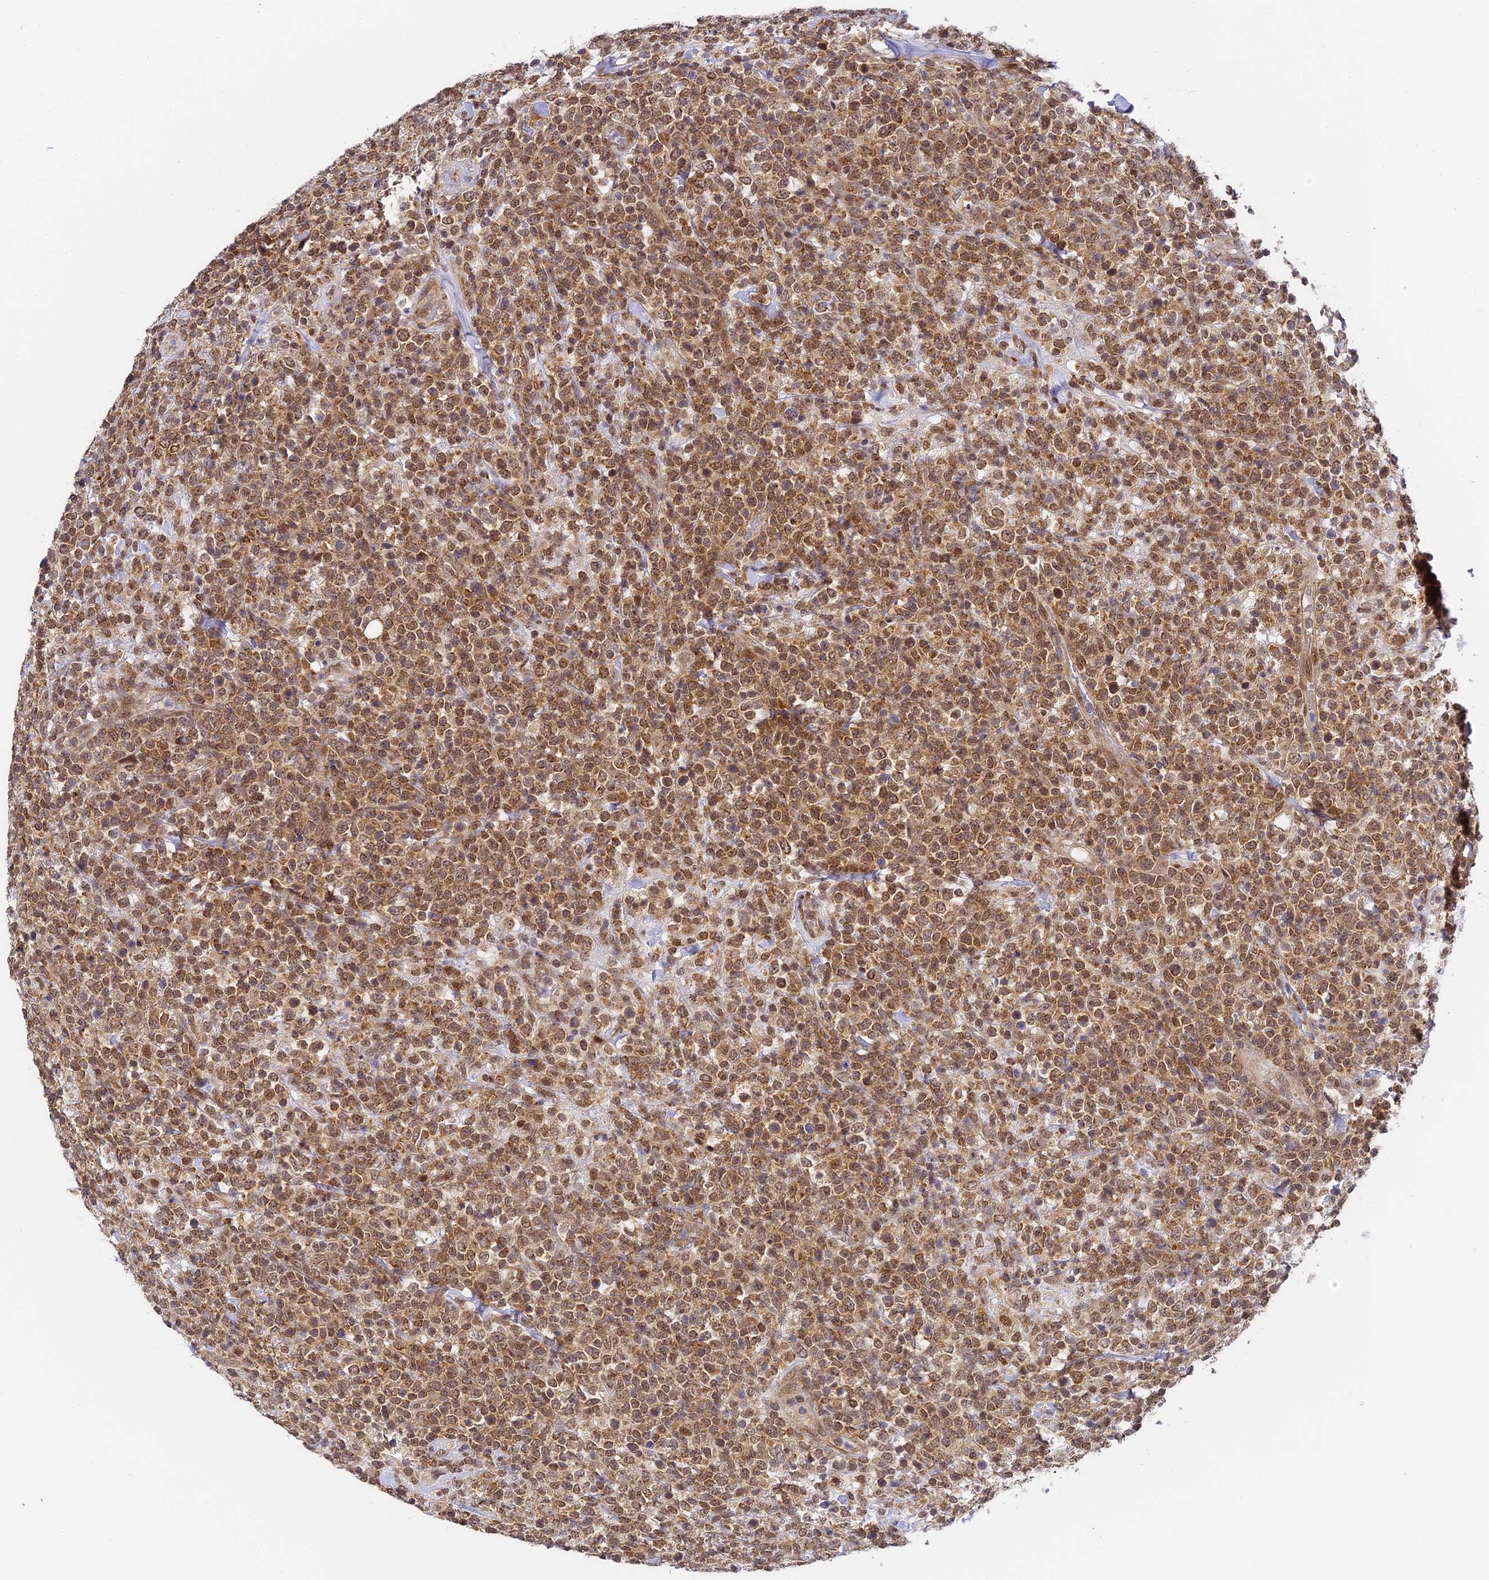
{"staining": {"intensity": "moderate", "quantity": ">75%", "location": "cytoplasmic/membranous,nuclear"}, "tissue": "lymphoma", "cell_type": "Tumor cells", "image_type": "cancer", "snomed": [{"axis": "morphology", "description": "Malignant lymphoma, non-Hodgkin's type, High grade"}, {"axis": "topography", "description": "Colon"}], "caption": "Lymphoma tissue reveals moderate cytoplasmic/membranous and nuclear positivity in approximately >75% of tumor cells, visualized by immunohistochemistry.", "gene": "DNAAF10", "patient": {"sex": "female", "age": 53}}